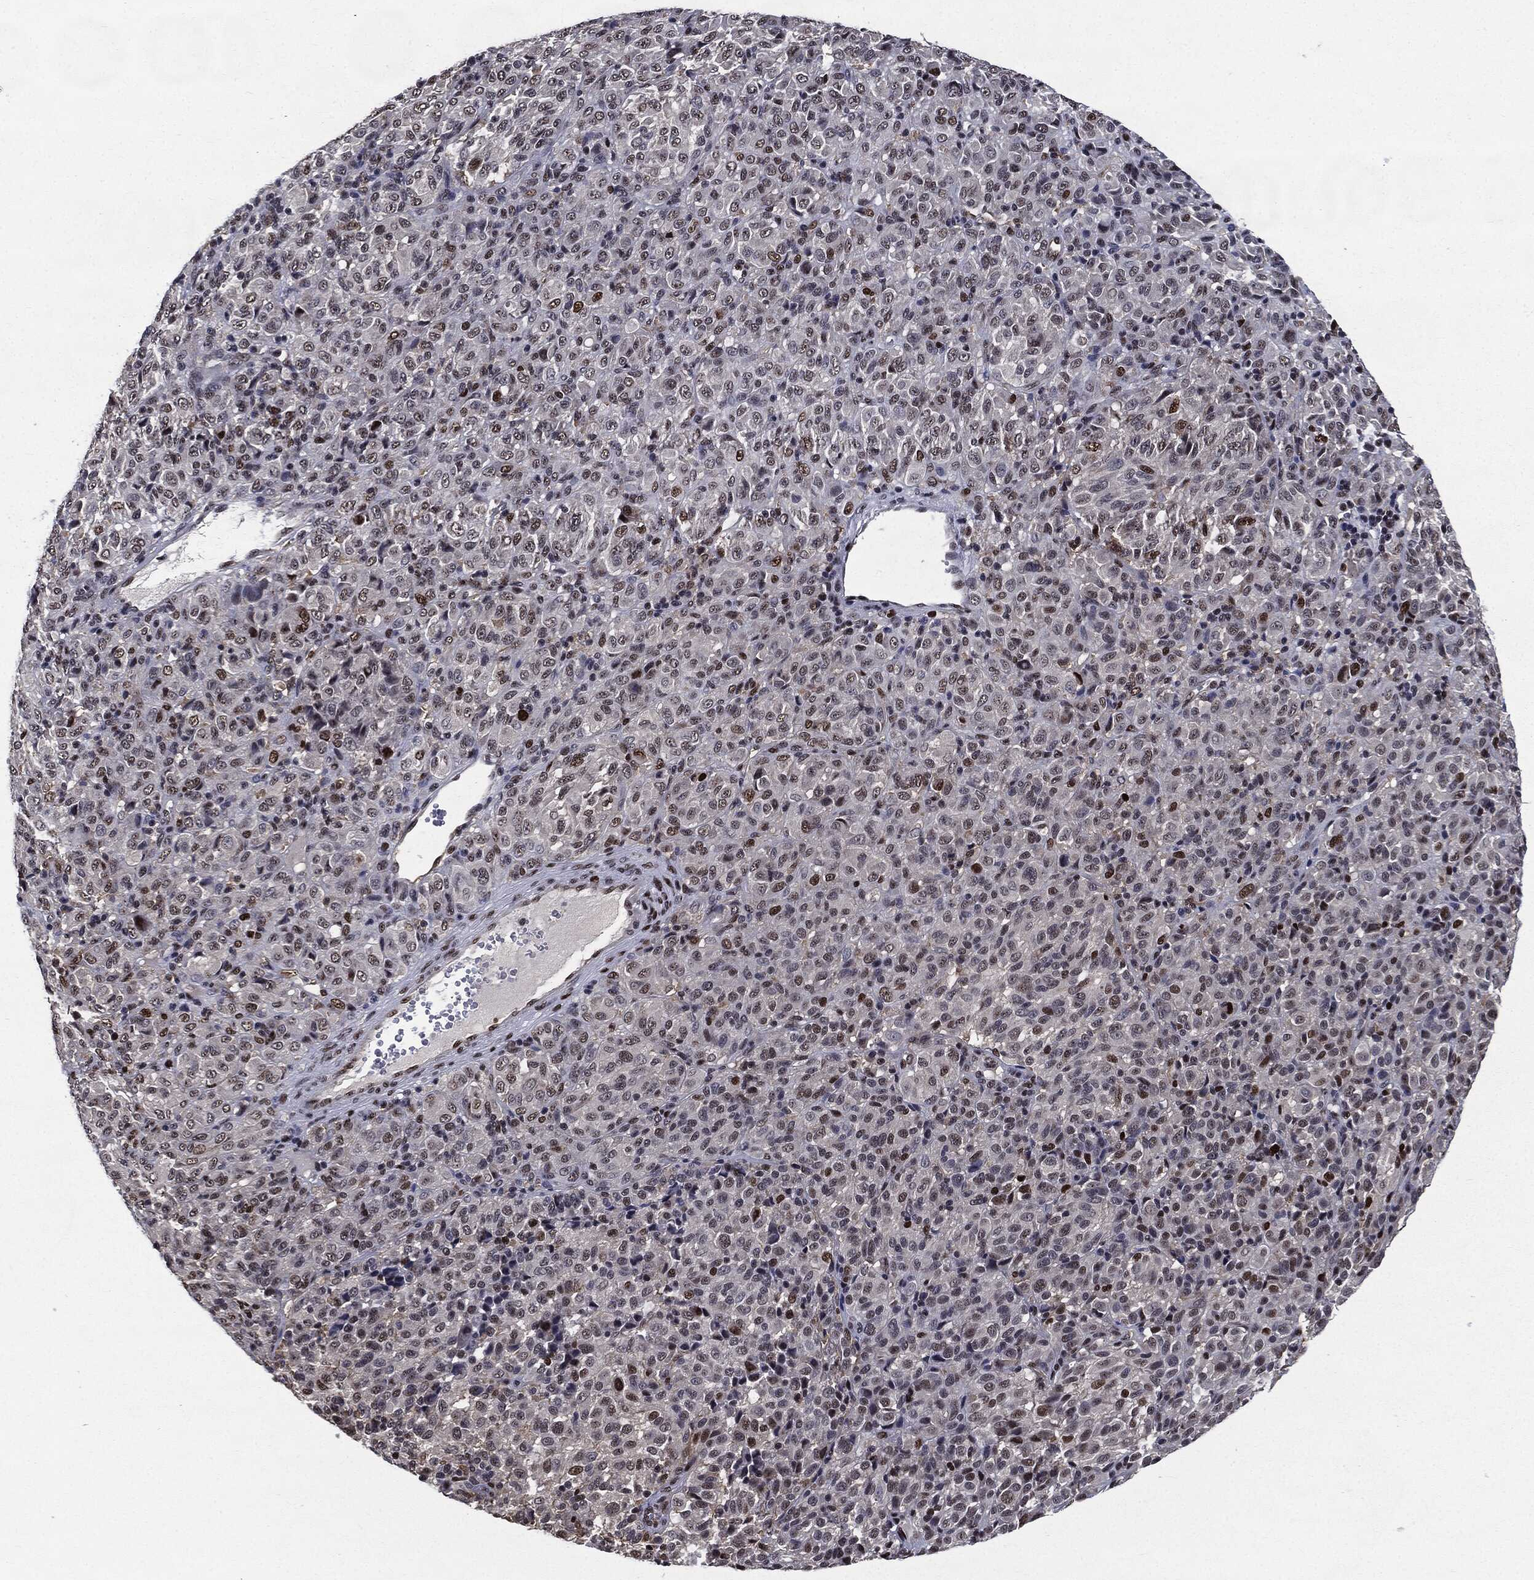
{"staining": {"intensity": "strong", "quantity": "<25%", "location": "nuclear"}, "tissue": "melanoma", "cell_type": "Tumor cells", "image_type": "cancer", "snomed": [{"axis": "morphology", "description": "Malignant melanoma, Metastatic site"}, {"axis": "topography", "description": "Brain"}], "caption": "Strong nuclear expression is appreciated in approximately <25% of tumor cells in malignant melanoma (metastatic site). Ihc stains the protein of interest in brown and the nuclei are stained blue.", "gene": "JUN", "patient": {"sex": "female", "age": 56}}